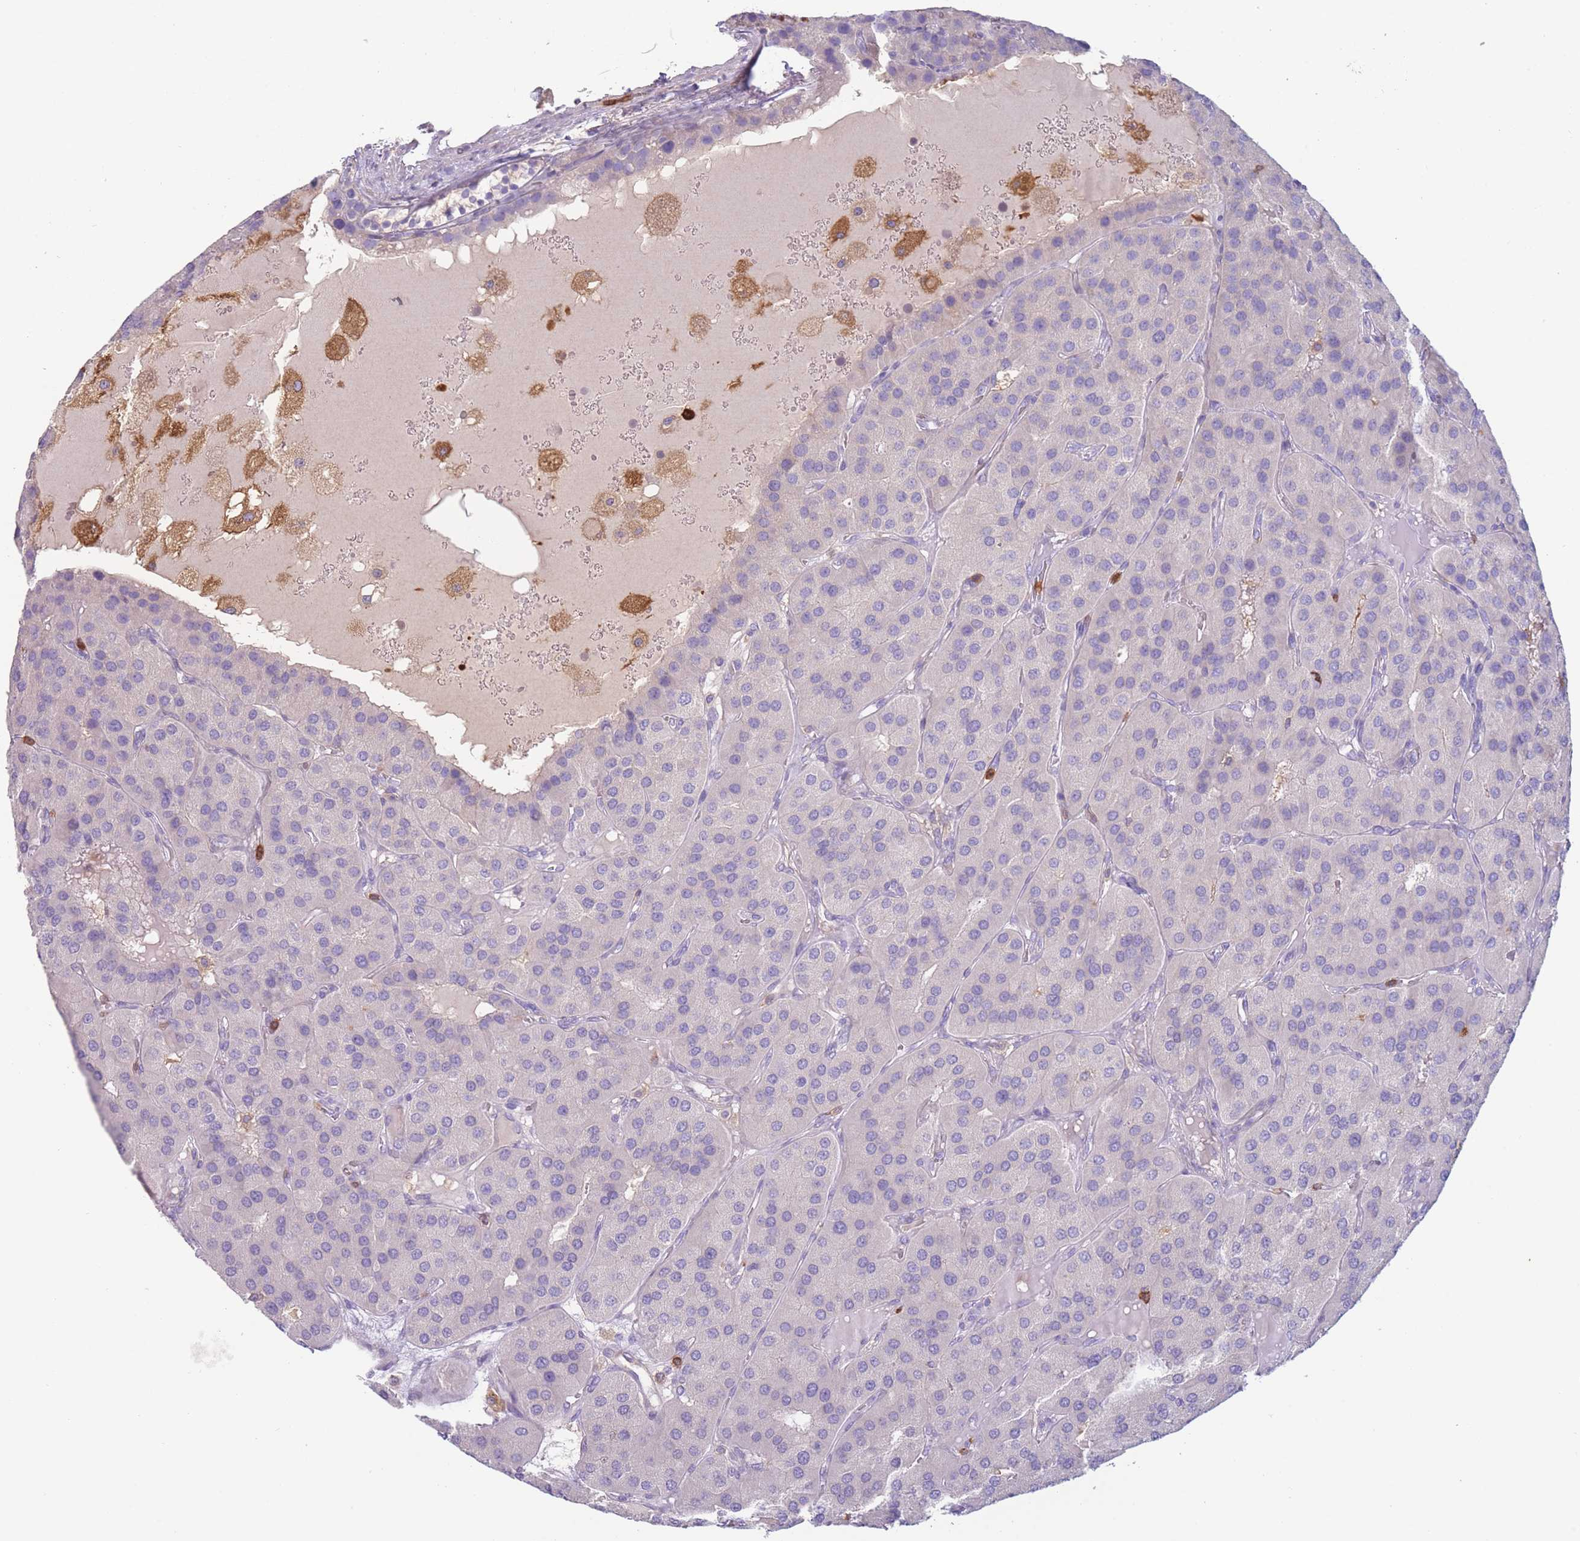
{"staining": {"intensity": "negative", "quantity": "none", "location": "none"}, "tissue": "parathyroid gland", "cell_type": "Glandular cells", "image_type": "normal", "snomed": [{"axis": "morphology", "description": "Normal tissue, NOS"}, {"axis": "morphology", "description": "Adenoma, NOS"}, {"axis": "topography", "description": "Parathyroid gland"}], "caption": "Immunohistochemistry photomicrograph of unremarkable human parathyroid gland stained for a protein (brown), which displays no positivity in glandular cells. (IHC, brightfield microscopy, high magnification).", "gene": "ST3GAL4", "patient": {"sex": "female", "age": 86}}